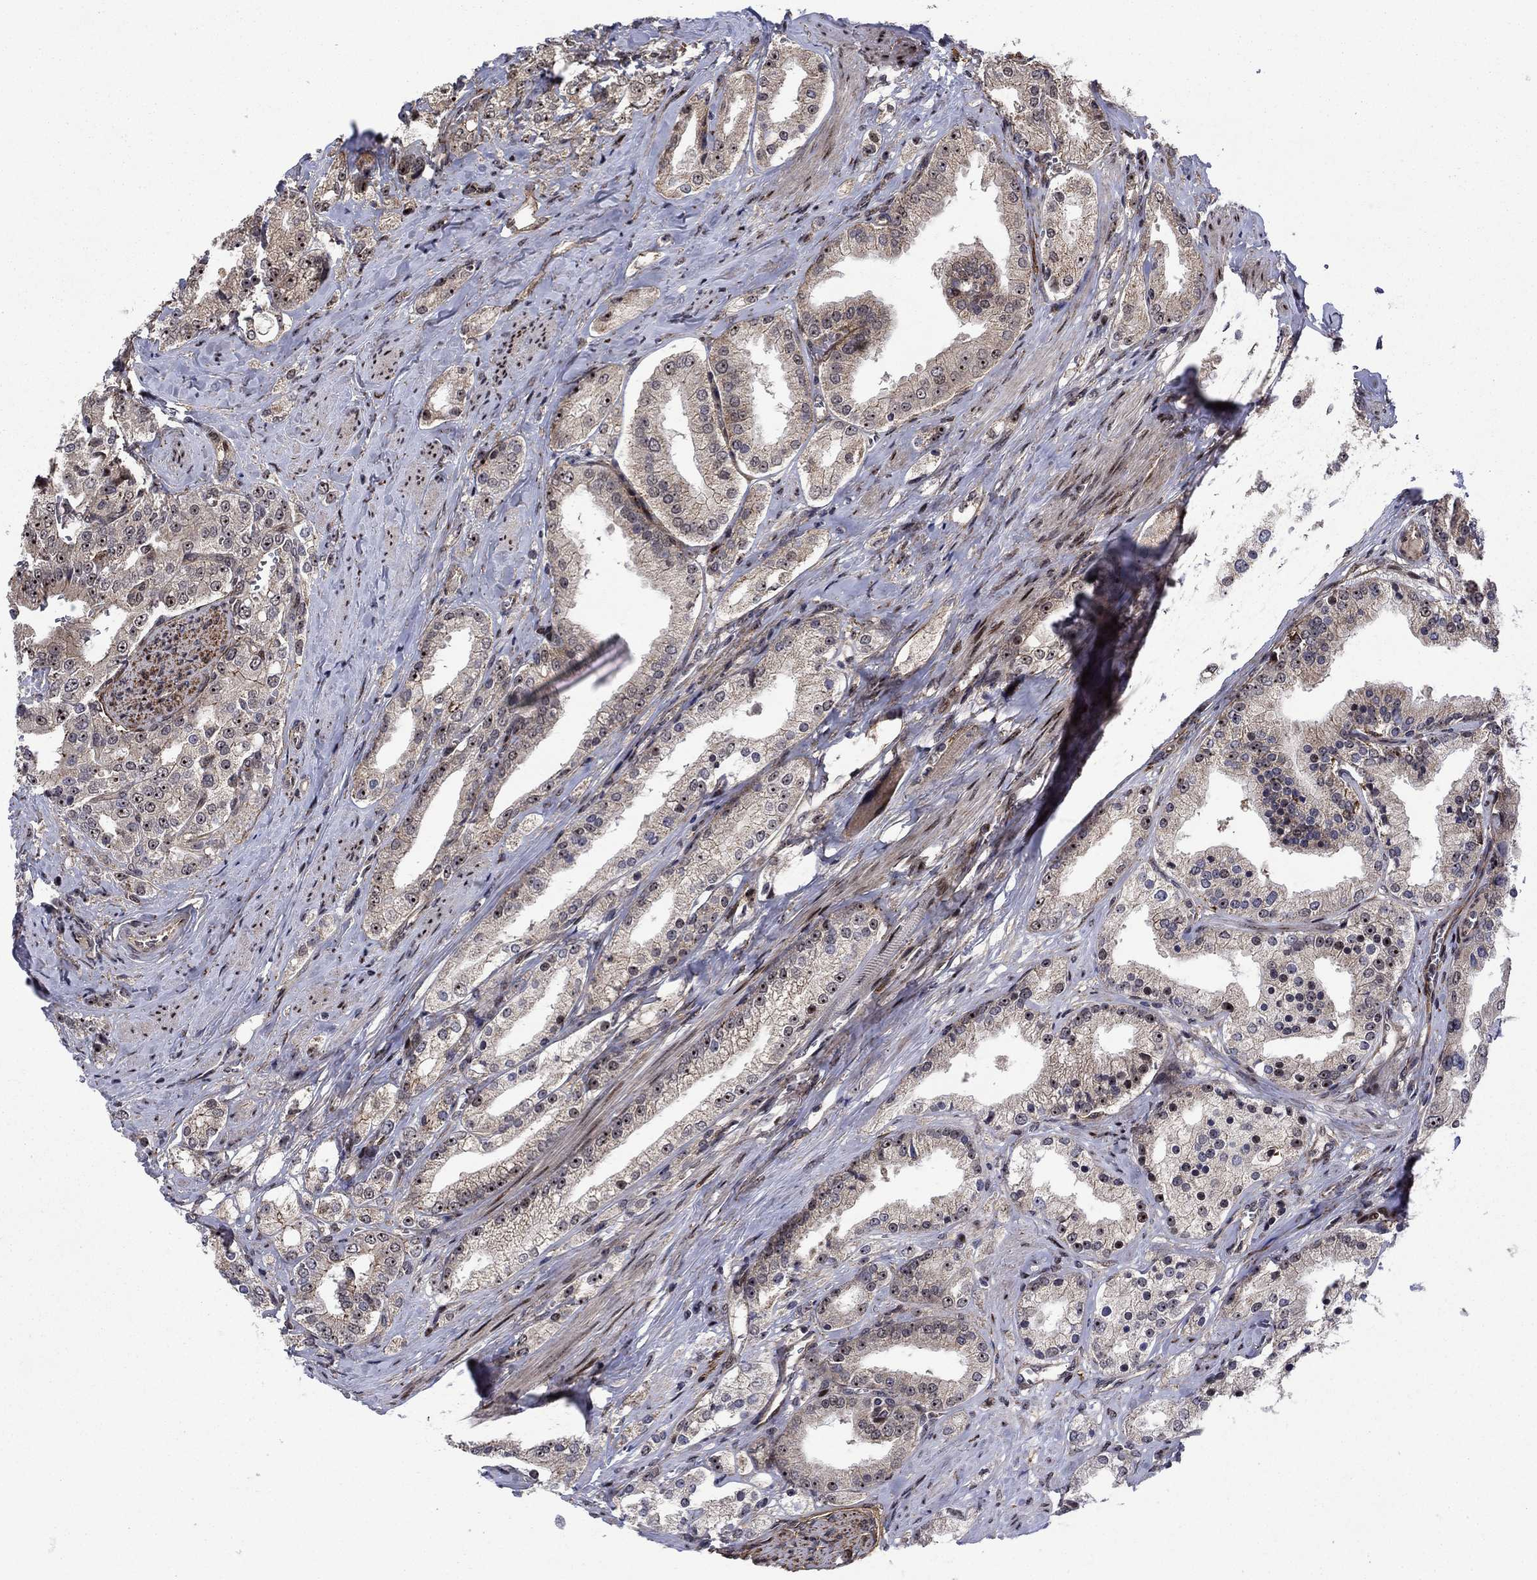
{"staining": {"intensity": "moderate", "quantity": "<25%", "location": "nuclear"}, "tissue": "prostate cancer", "cell_type": "Tumor cells", "image_type": "cancer", "snomed": [{"axis": "morphology", "description": "Adenocarcinoma, NOS"}, {"axis": "topography", "description": "Prostate and seminal vesicle, NOS"}, {"axis": "topography", "description": "Prostate"}], "caption": "Human prostate adenocarcinoma stained for a protein (brown) displays moderate nuclear positive positivity in about <25% of tumor cells.", "gene": "AGTPBP1", "patient": {"sex": "male", "age": 67}}